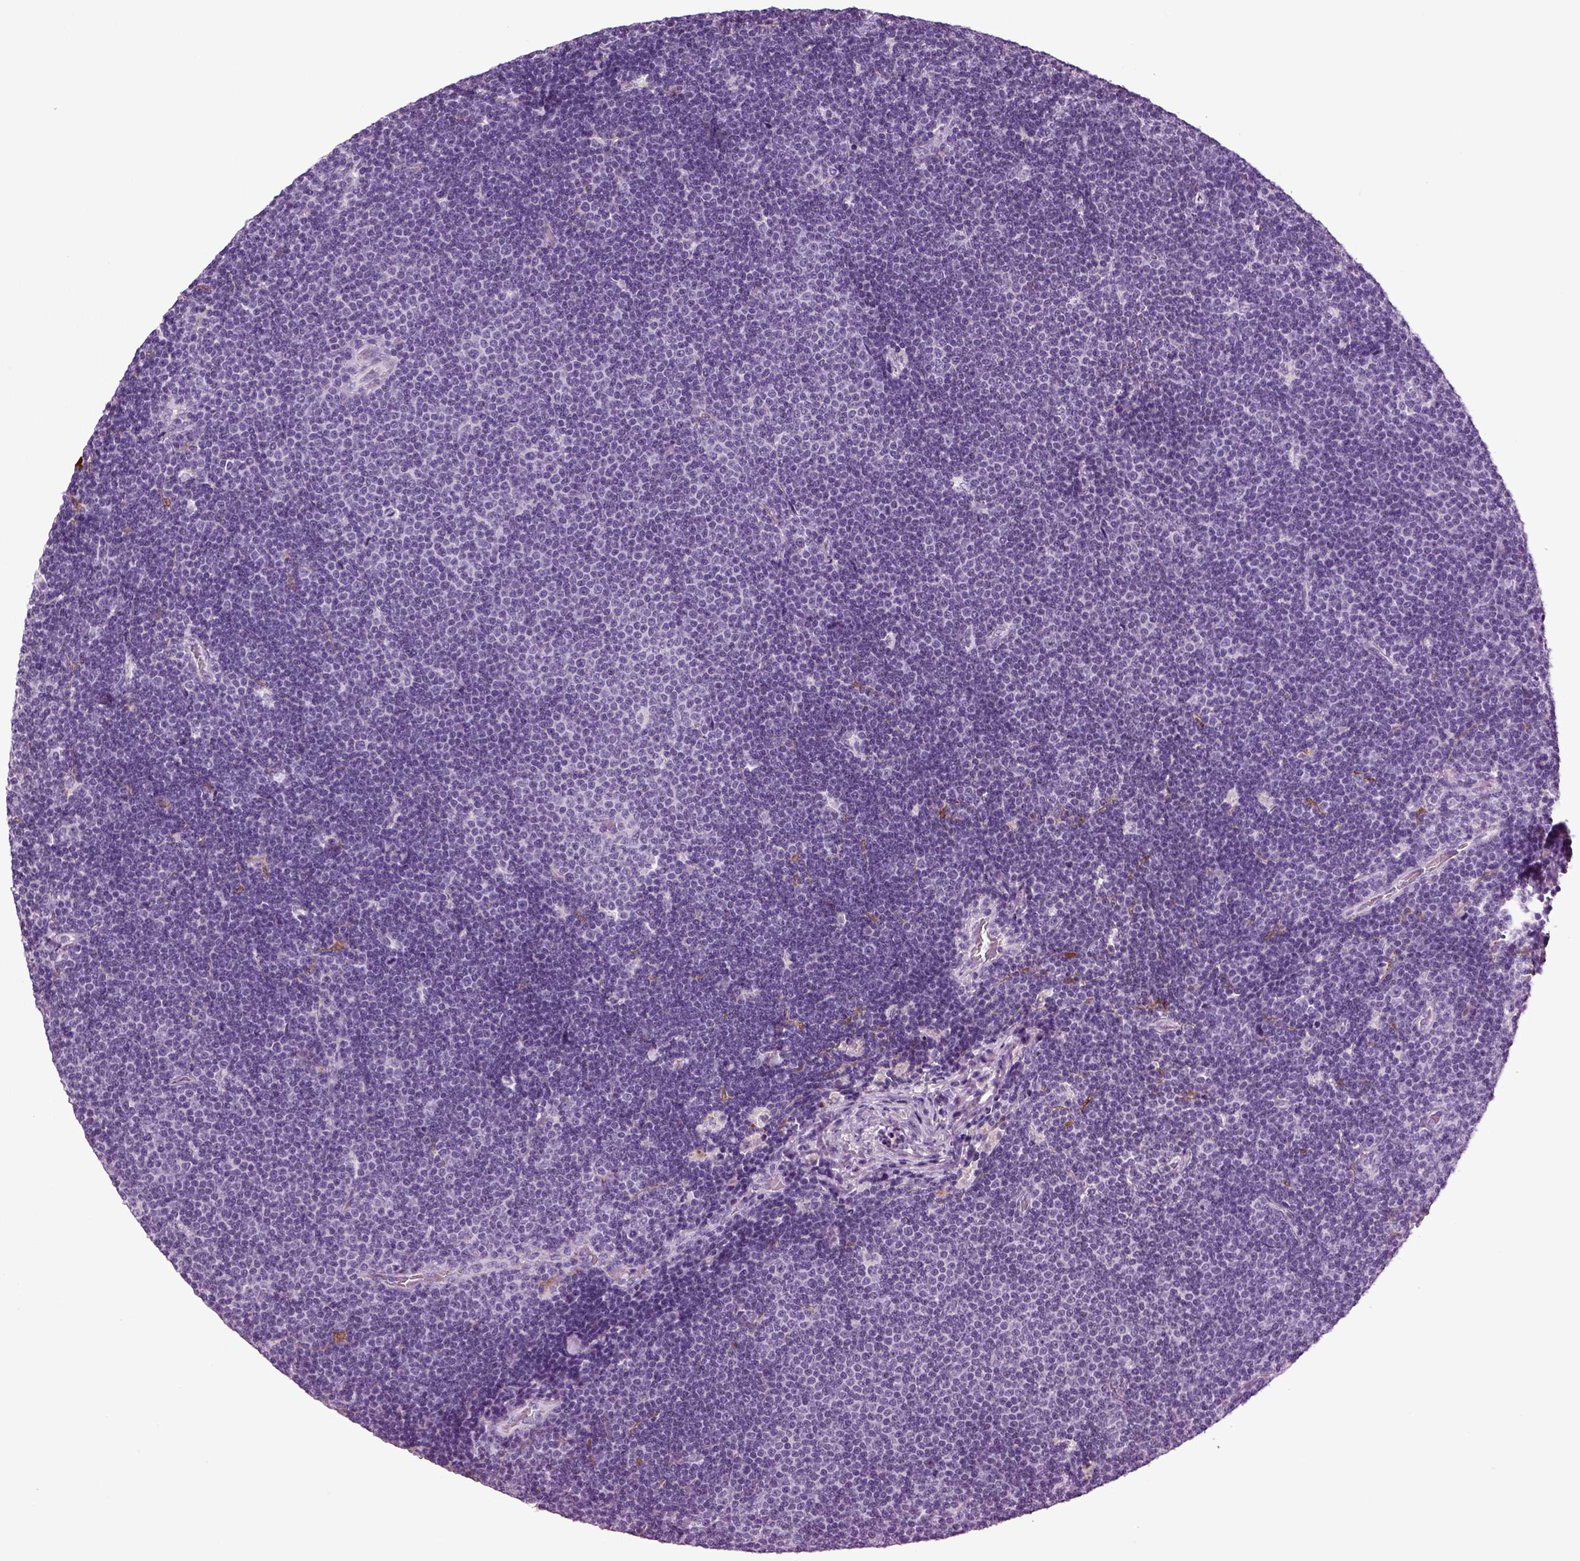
{"staining": {"intensity": "negative", "quantity": "none", "location": "none"}, "tissue": "lymphoma", "cell_type": "Tumor cells", "image_type": "cancer", "snomed": [{"axis": "morphology", "description": "Malignant lymphoma, non-Hodgkin's type, Low grade"}, {"axis": "topography", "description": "Brain"}], "caption": "A photomicrograph of human lymphoma is negative for staining in tumor cells.", "gene": "CRABP1", "patient": {"sex": "female", "age": 66}}